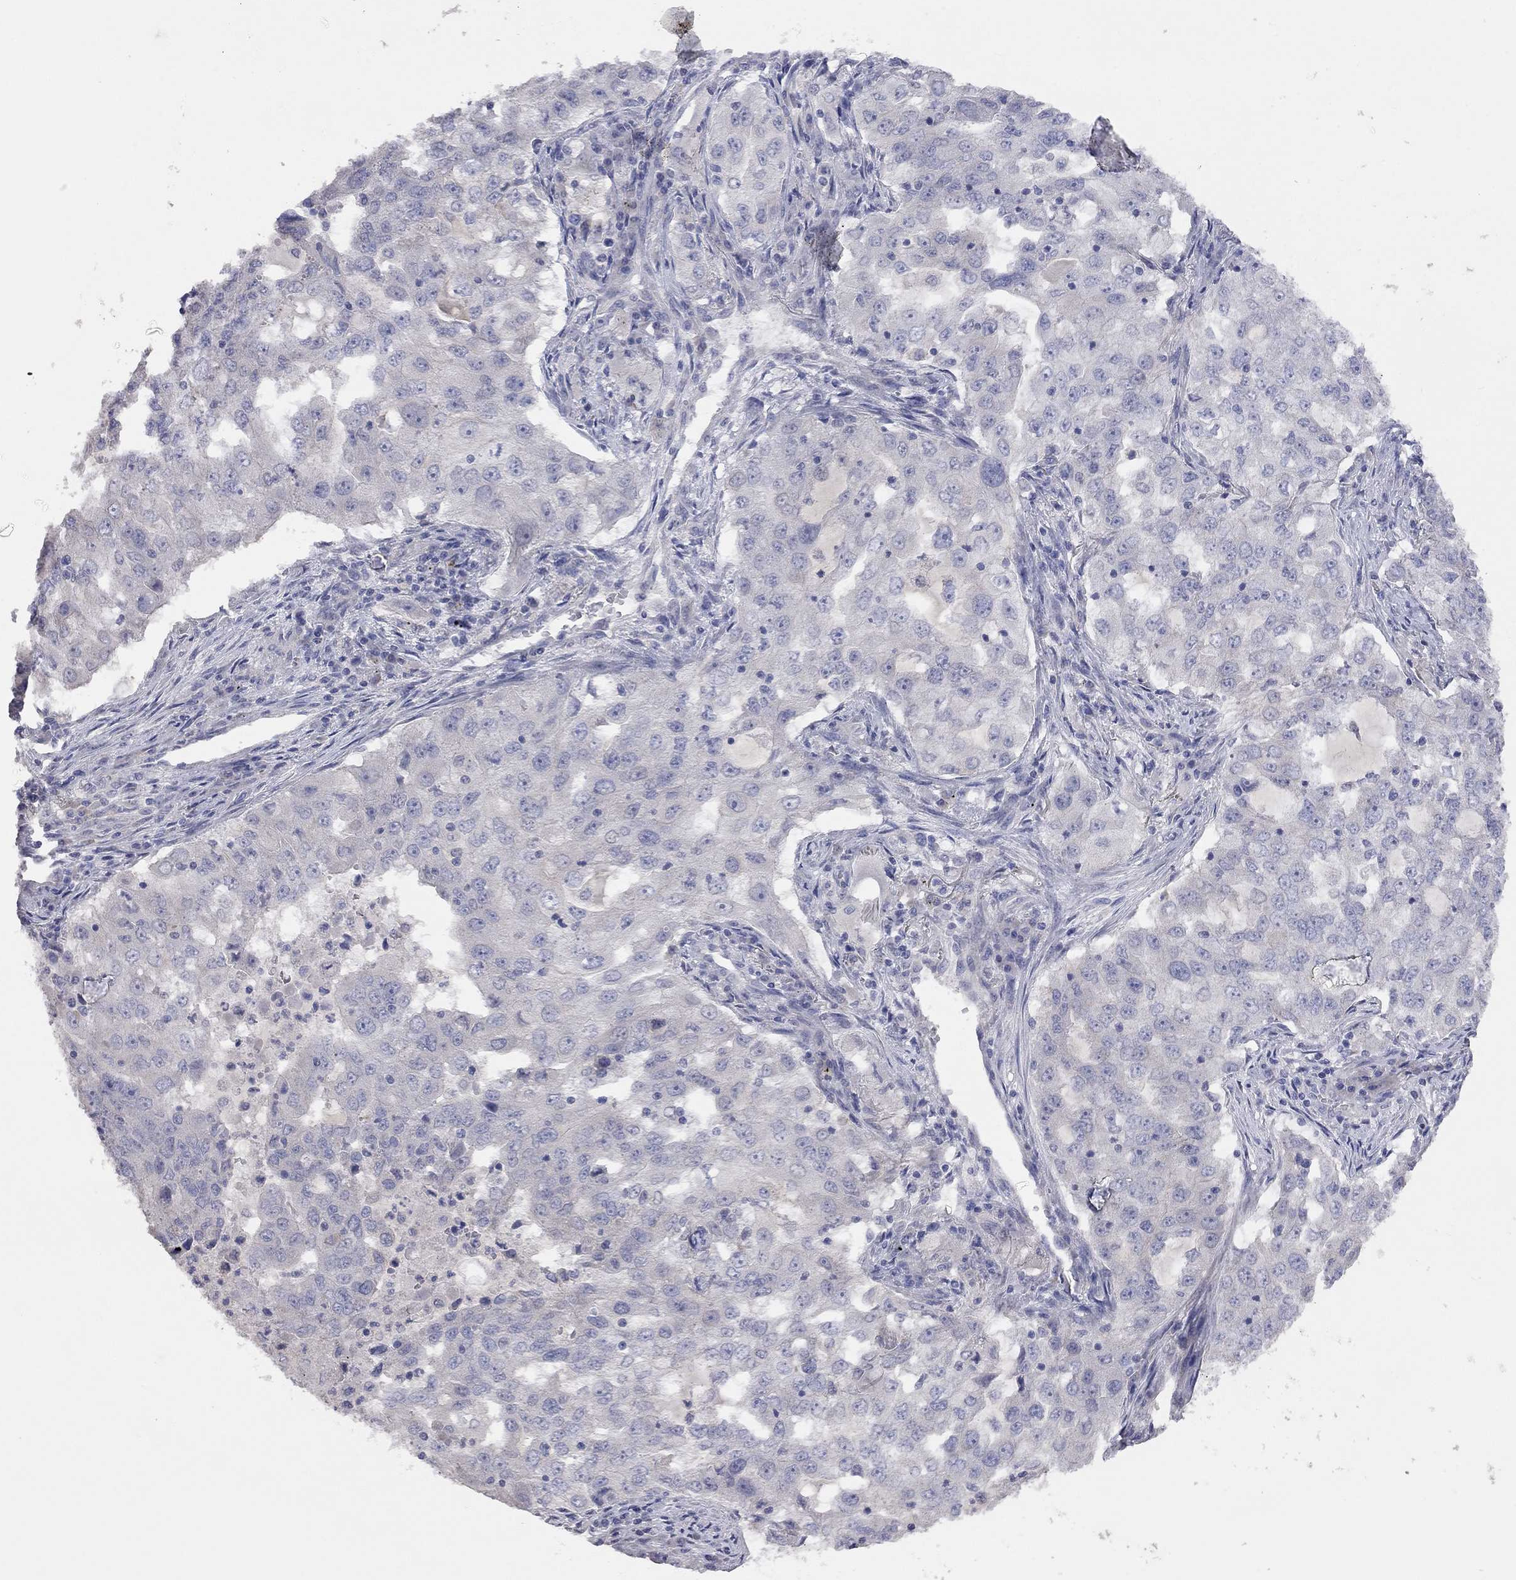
{"staining": {"intensity": "negative", "quantity": "none", "location": "none"}, "tissue": "lung cancer", "cell_type": "Tumor cells", "image_type": "cancer", "snomed": [{"axis": "morphology", "description": "Adenocarcinoma, NOS"}, {"axis": "topography", "description": "Lung"}], "caption": "A high-resolution histopathology image shows immunohistochemistry (IHC) staining of adenocarcinoma (lung), which demonstrates no significant staining in tumor cells.", "gene": "KCNB1", "patient": {"sex": "female", "age": 61}}